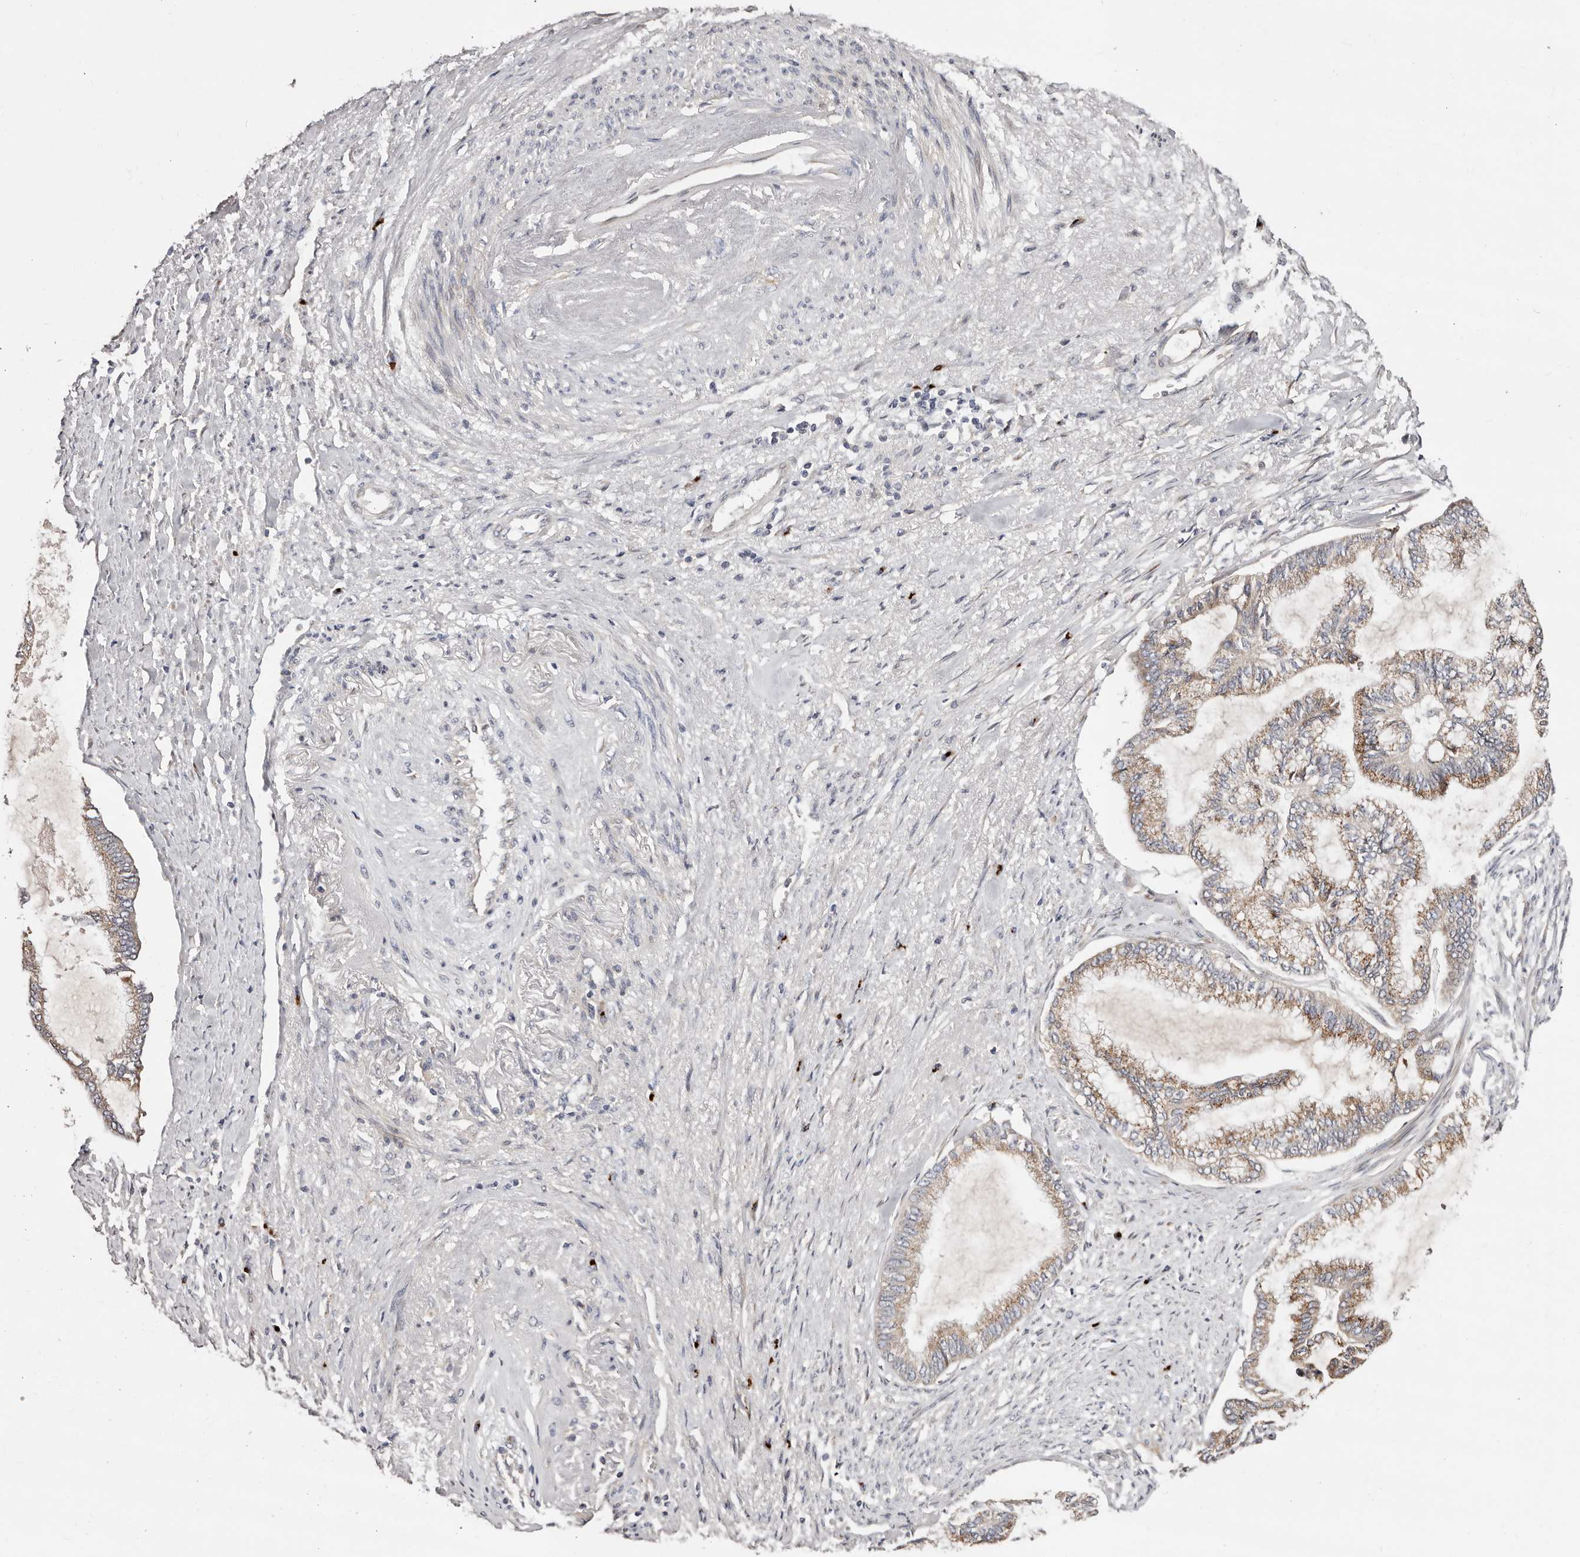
{"staining": {"intensity": "strong", "quantity": "25%-75%", "location": "cytoplasmic/membranous"}, "tissue": "endometrial cancer", "cell_type": "Tumor cells", "image_type": "cancer", "snomed": [{"axis": "morphology", "description": "Adenocarcinoma, NOS"}, {"axis": "topography", "description": "Endometrium"}], "caption": "There is high levels of strong cytoplasmic/membranous positivity in tumor cells of endometrial cancer, as demonstrated by immunohistochemical staining (brown color).", "gene": "DACT2", "patient": {"sex": "female", "age": 86}}